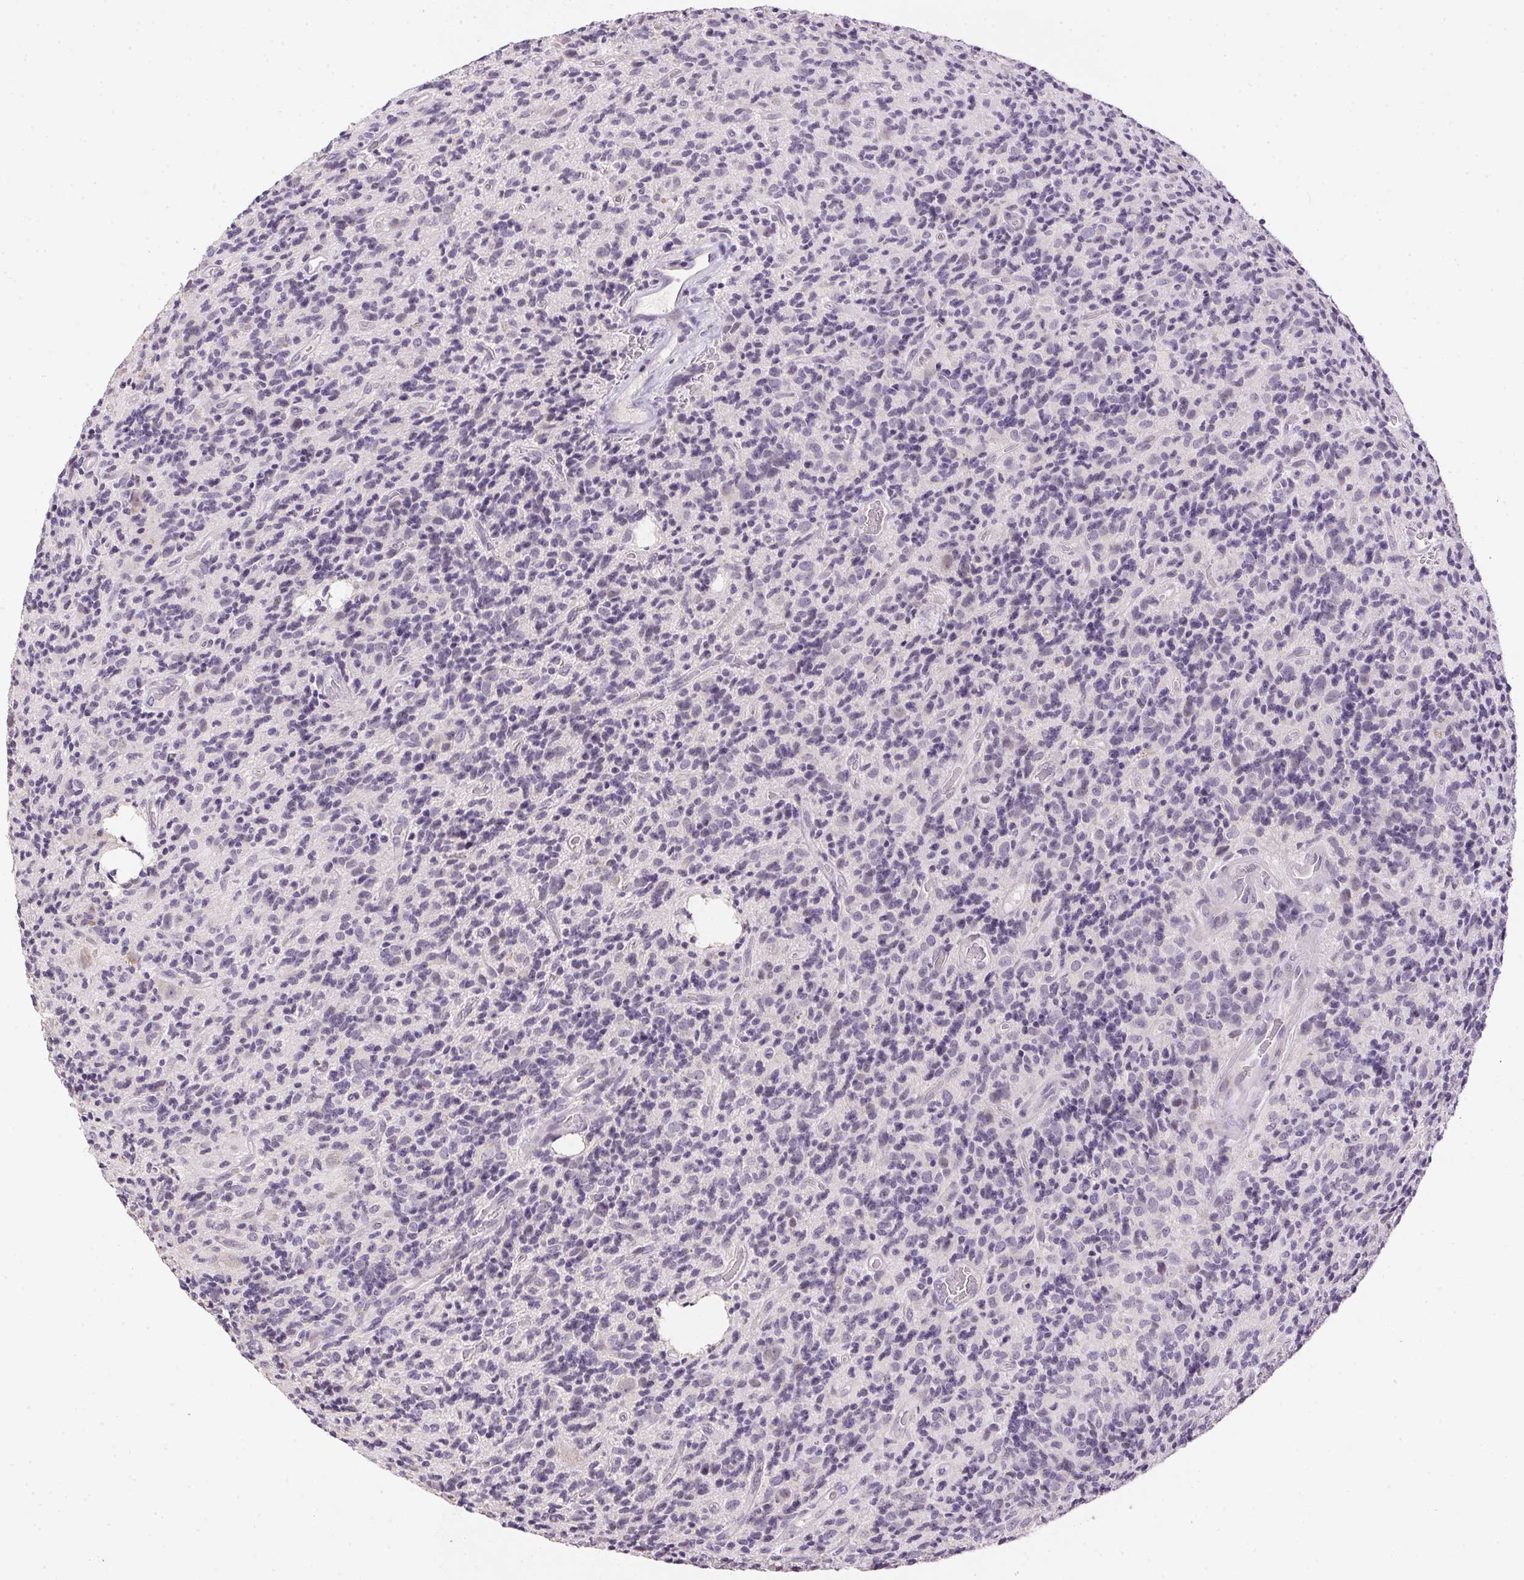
{"staining": {"intensity": "negative", "quantity": "none", "location": "none"}, "tissue": "glioma", "cell_type": "Tumor cells", "image_type": "cancer", "snomed": [{"axis": "morphology", "description": "Glioma, malignant, High grade"}, {"axis": "topography", "description": "Brain"}], "caption": "Immunohistochemistry image of human glioma stained for a protein (brown), which demonstrates no staining in tumor cells.", "gene": "SPACA9", "patient": {"sex": "male", "age": 76}}